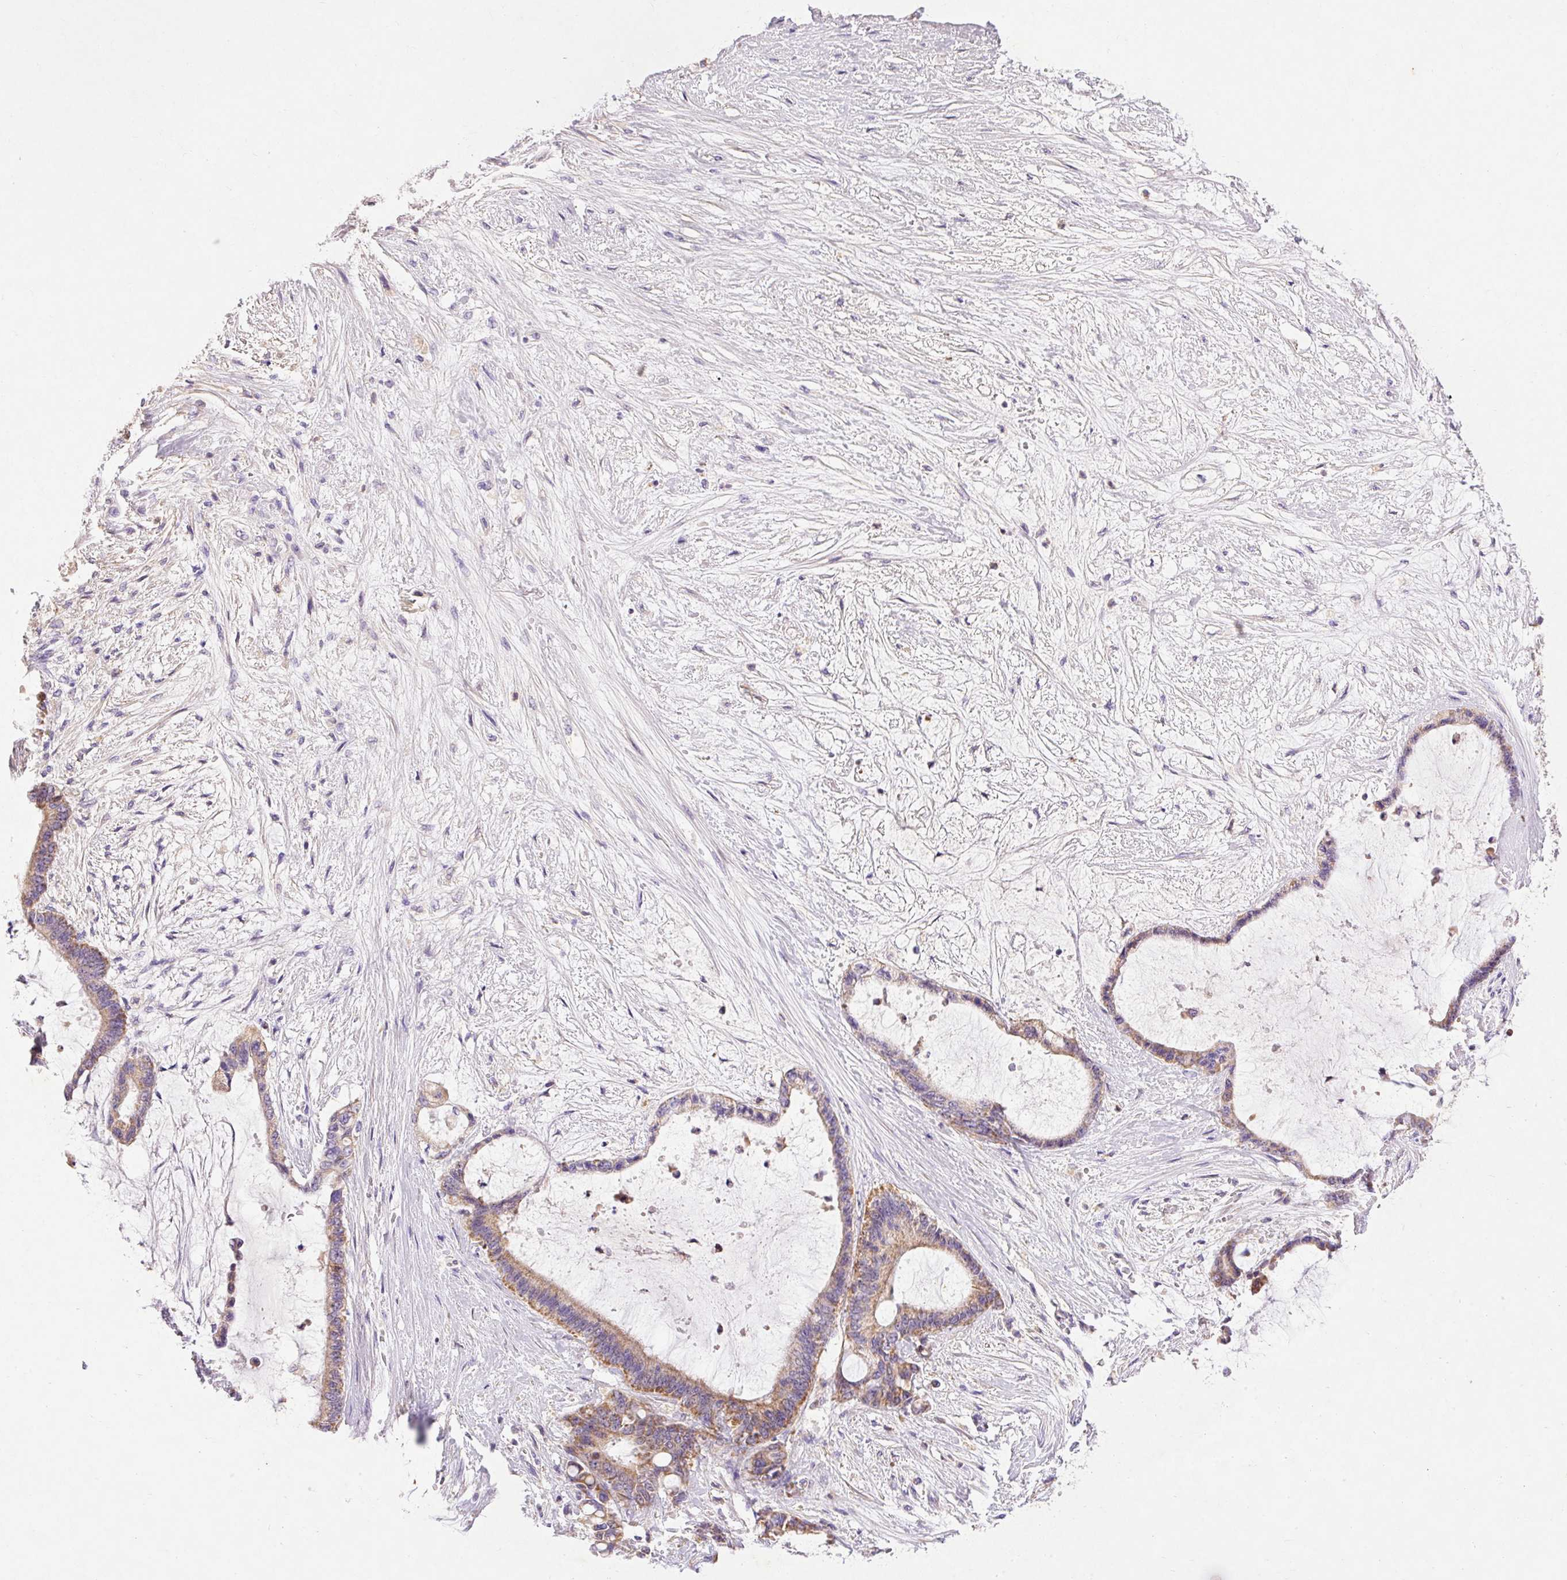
{"staining": {"intensity": "moderate", "quantity": ">75%", "location": "cytoplasmic/membranous"}, "tissue": "liver cancer", "cell_type": "Tumor cells", "image_type": "cancer", "snomed": [{"axis": "morphology", "description": "Normal tissue, NOS"}, {"axis": "morphology", "description": "Cholangiocarcinoma"}, {"axis": "topography", "description": "Liver"}, {"axis": "topography", "description": "Peripheral nerve tissue"}], "caption": "This image exhibits immunohistochemistry staining of cholangiocarcinoma (liver), with medium moderate cytoplasmic/membranous staining in about >75% of tumor cells.", "gene": "IMMT", "patient": {"sex": "female", "age": 73}}